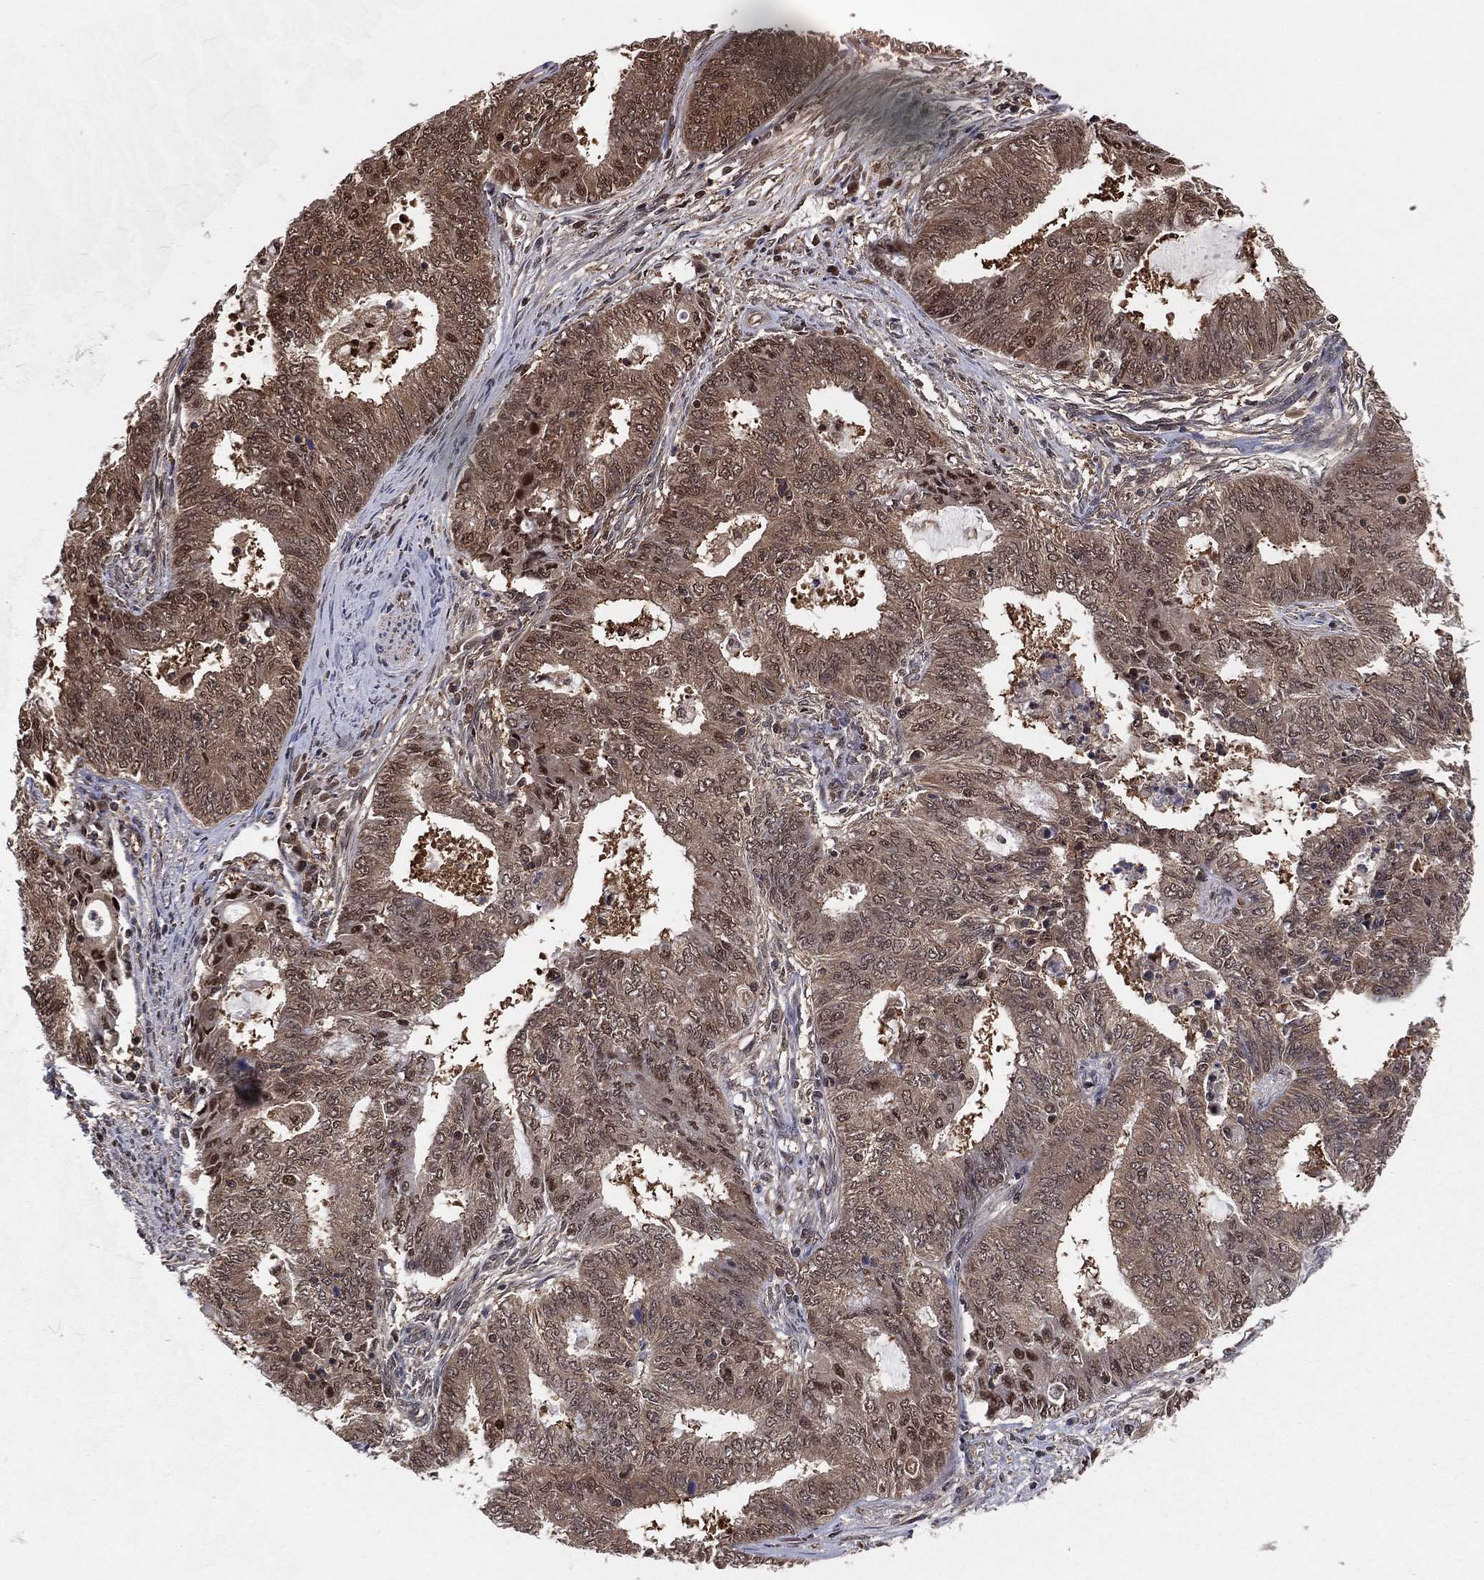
{"staining": {"intensity": "moderate", "quantity": ">75%", "location": "cytoplasmic/membranous"}, "tissue": "endometrial cancer", "cell_type": "Tumor cells", "image_type": "cancer", "snomed": [{"axis": "morphology", "description": "Adenocarcinoma, NOS"}, {"axis": "topography", "description": "Endometrium"}], "caption": "Moderate cytoplasmic/membranous expression for a protein is appreciated in about >75% of tumor cells of endometrial adenocarcinoma using immunohistochemistry (IHC).", "gene": "ICOSLG", "patient": {"sex": "female", "age": 62}}